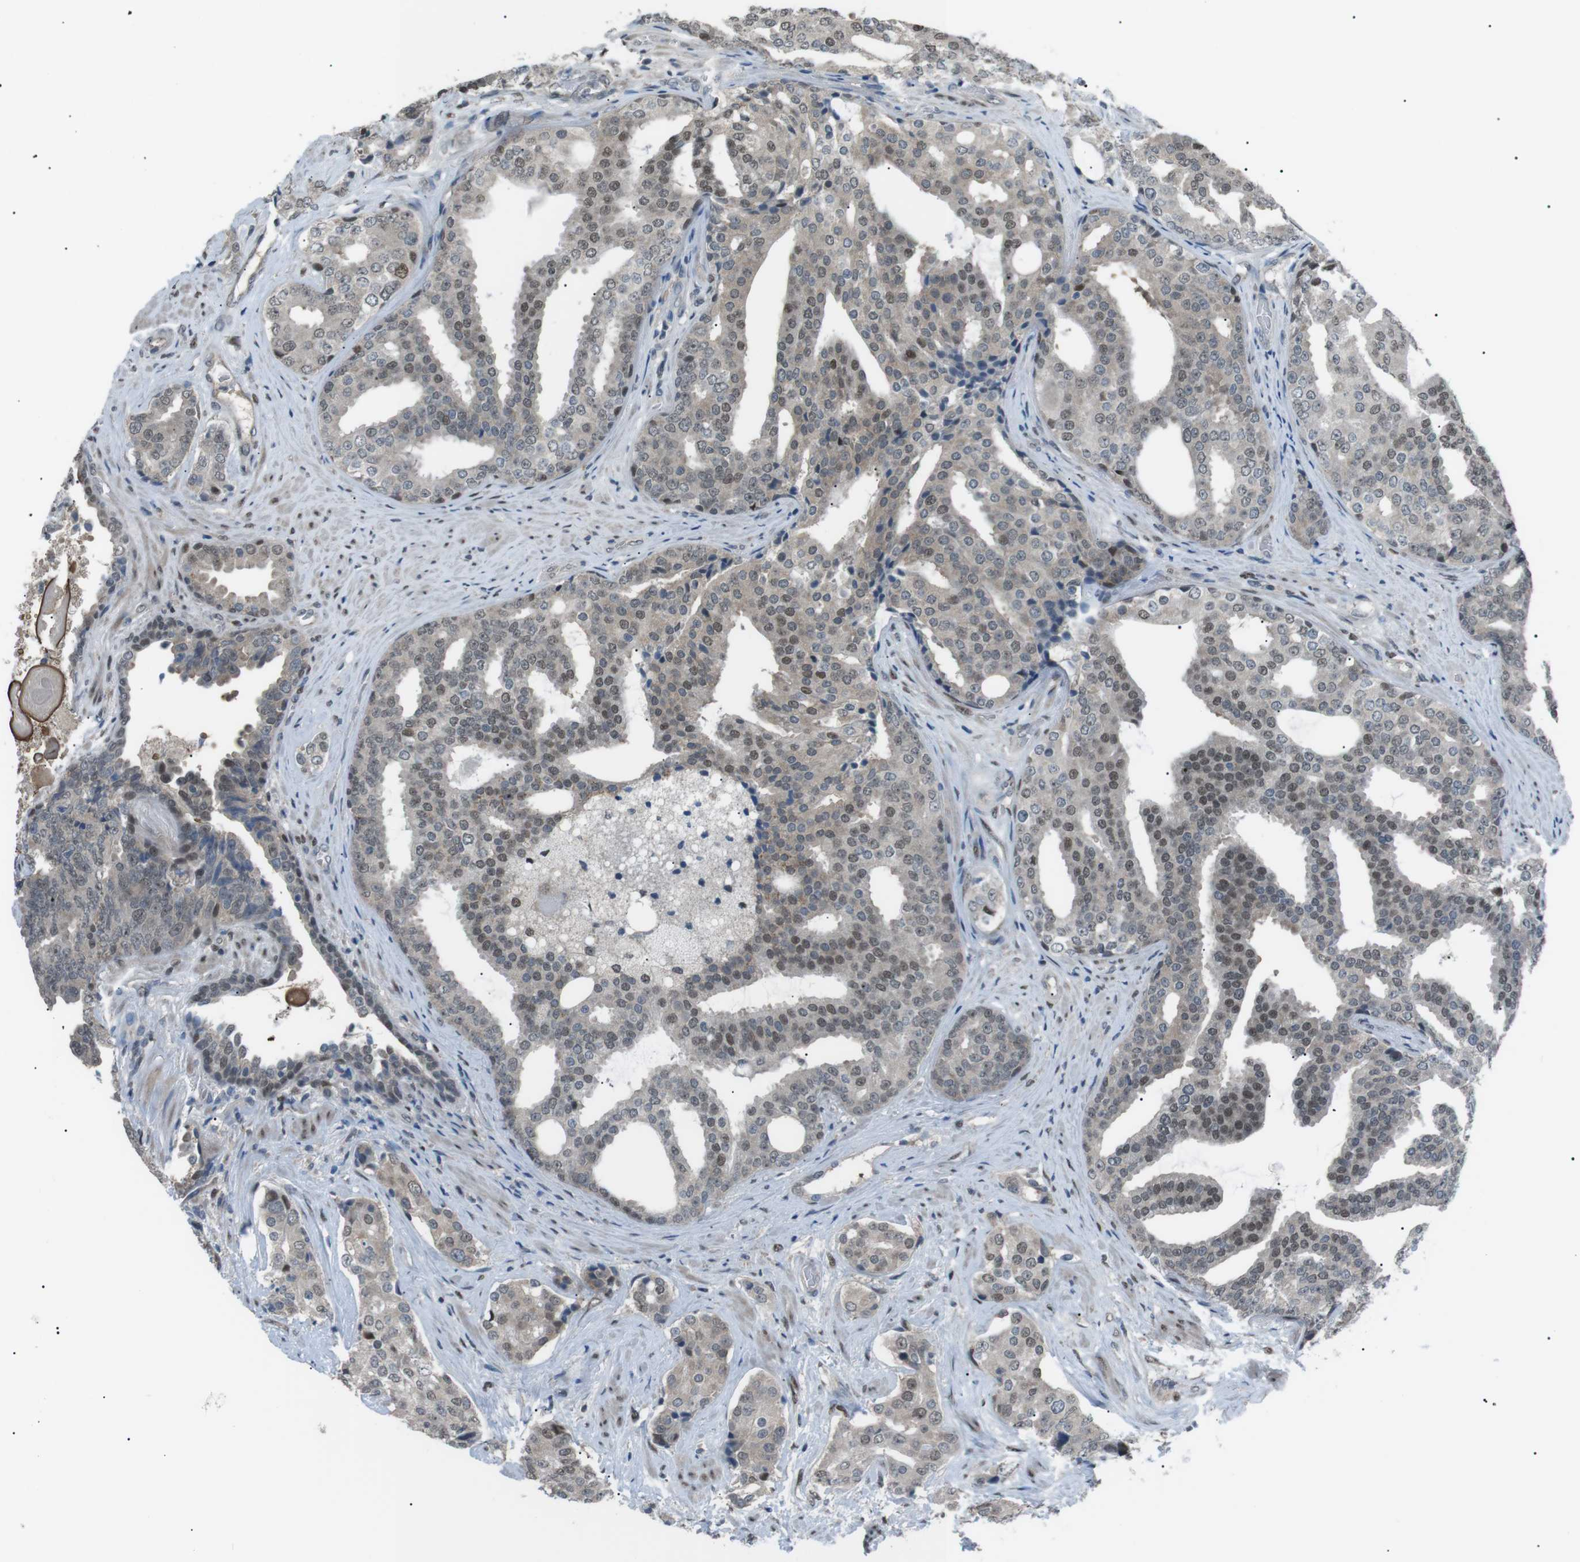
{"staining": {"intensity": "weak", "quantity": "25%-75%", "location": "cytoplasmic/membranous,nuclear"}, "tissue": "prostate cancer", "cell_type": "Tumor cells", "image_type": "cancer", "snomed": [{"axis": "morphology", "description": "Adenocarcinoma, High grade"}, {"axis": "topography", "description": "Prostate"}], "caption": "Immunohistochemistry (IHC) (DAB) staining of human prostate cancer (adenocarcinoma (high-grade)) reveals weak cytoplasmic/membranous and nuclear protein staining in approximately 25%-75% of tumor cells.", "gene": "SRPK2", "patient": {"sex": "male", "age": 71}}